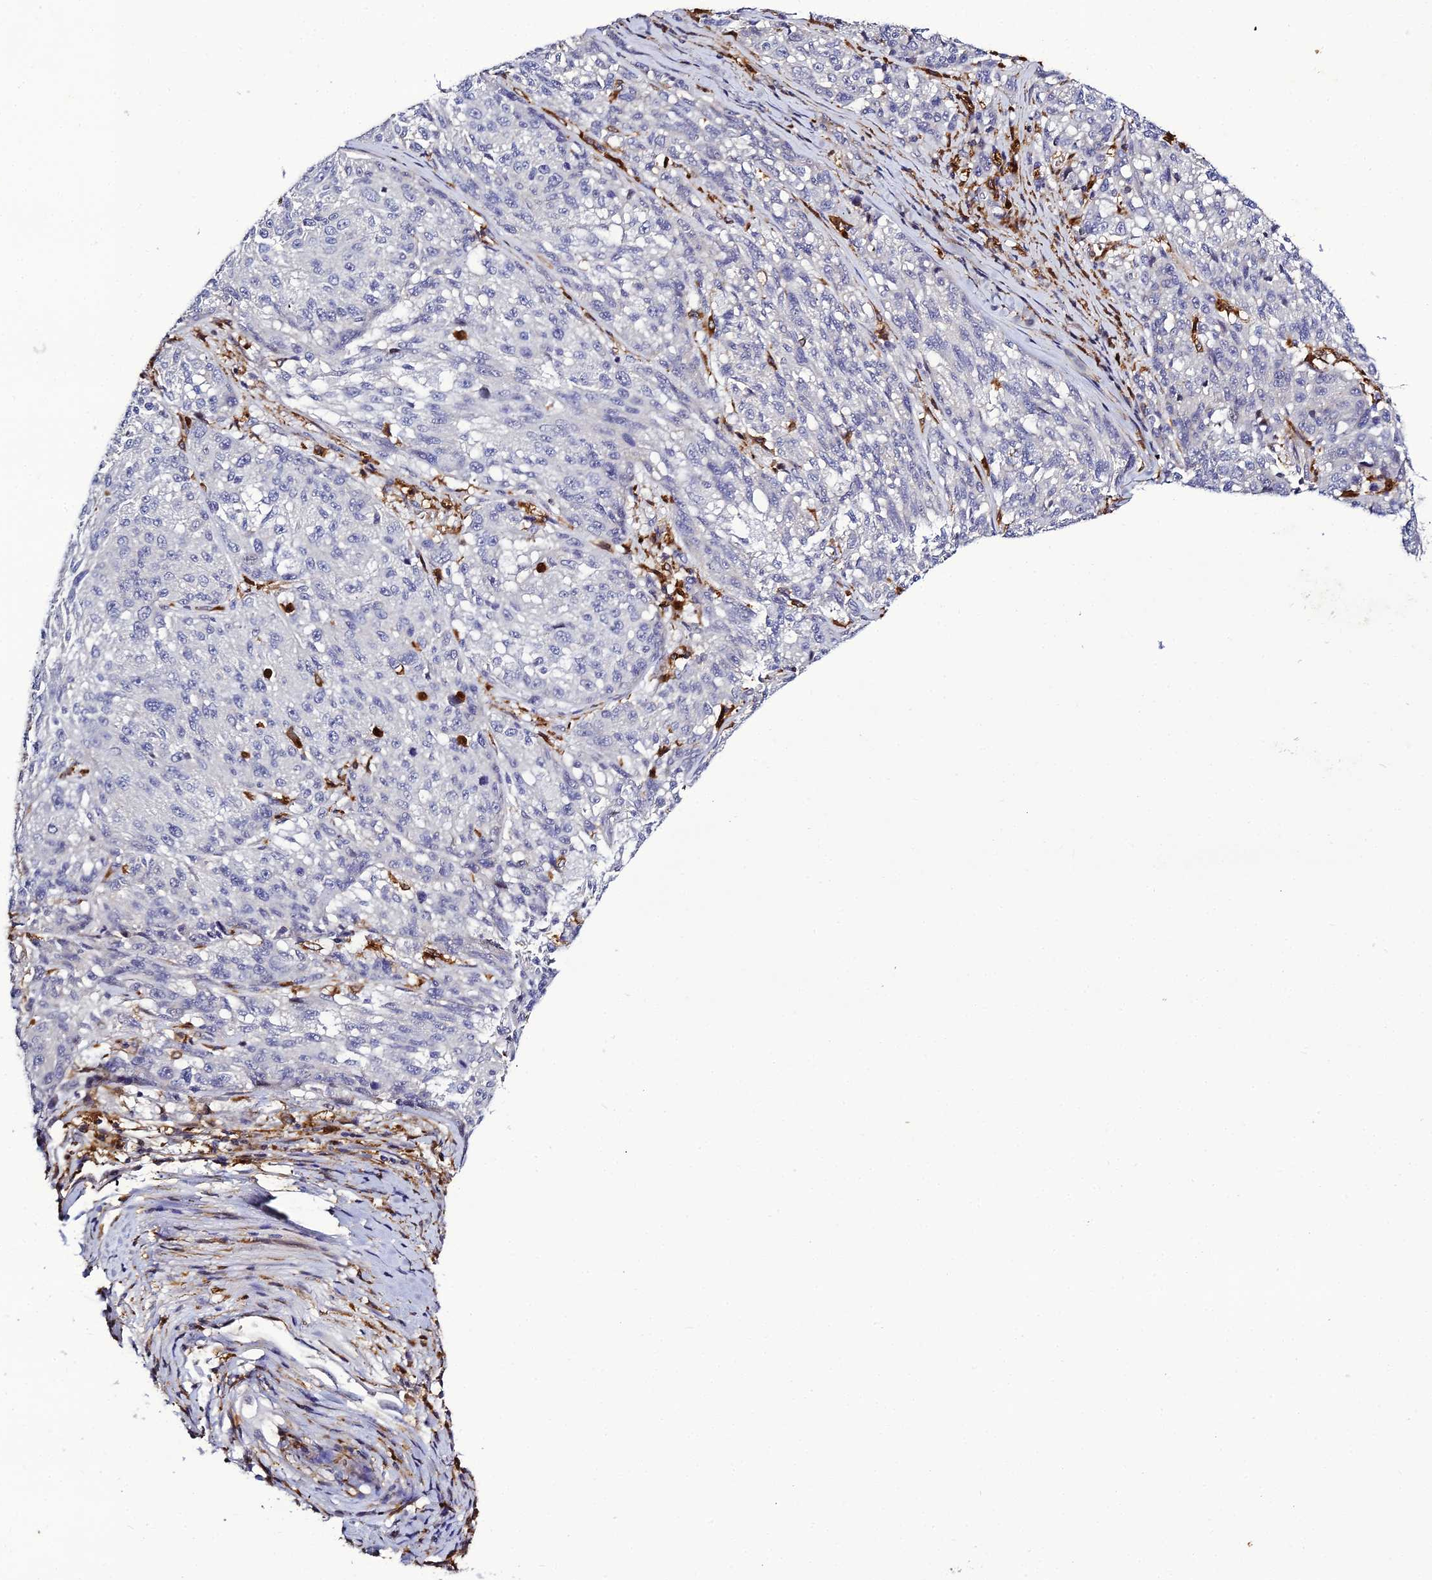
{"staining": {"intensity": "negative", "quantity": "none", "location": "none"}, "tissue": "melanoma", "cell_type": "Tumor cells", "image_type": "cancer", "snomed": [{"axis": "morphology", "description": "Malignant melanoma, NOS"}, {"axis": "topography", "description": "Skin"}], "caption": "The photomicrograph demonstrates no significant positivity in tumor cells of malignant melanoma.", "gene": "IL4I1", "patient": {"sex": "male", "age": 53}}